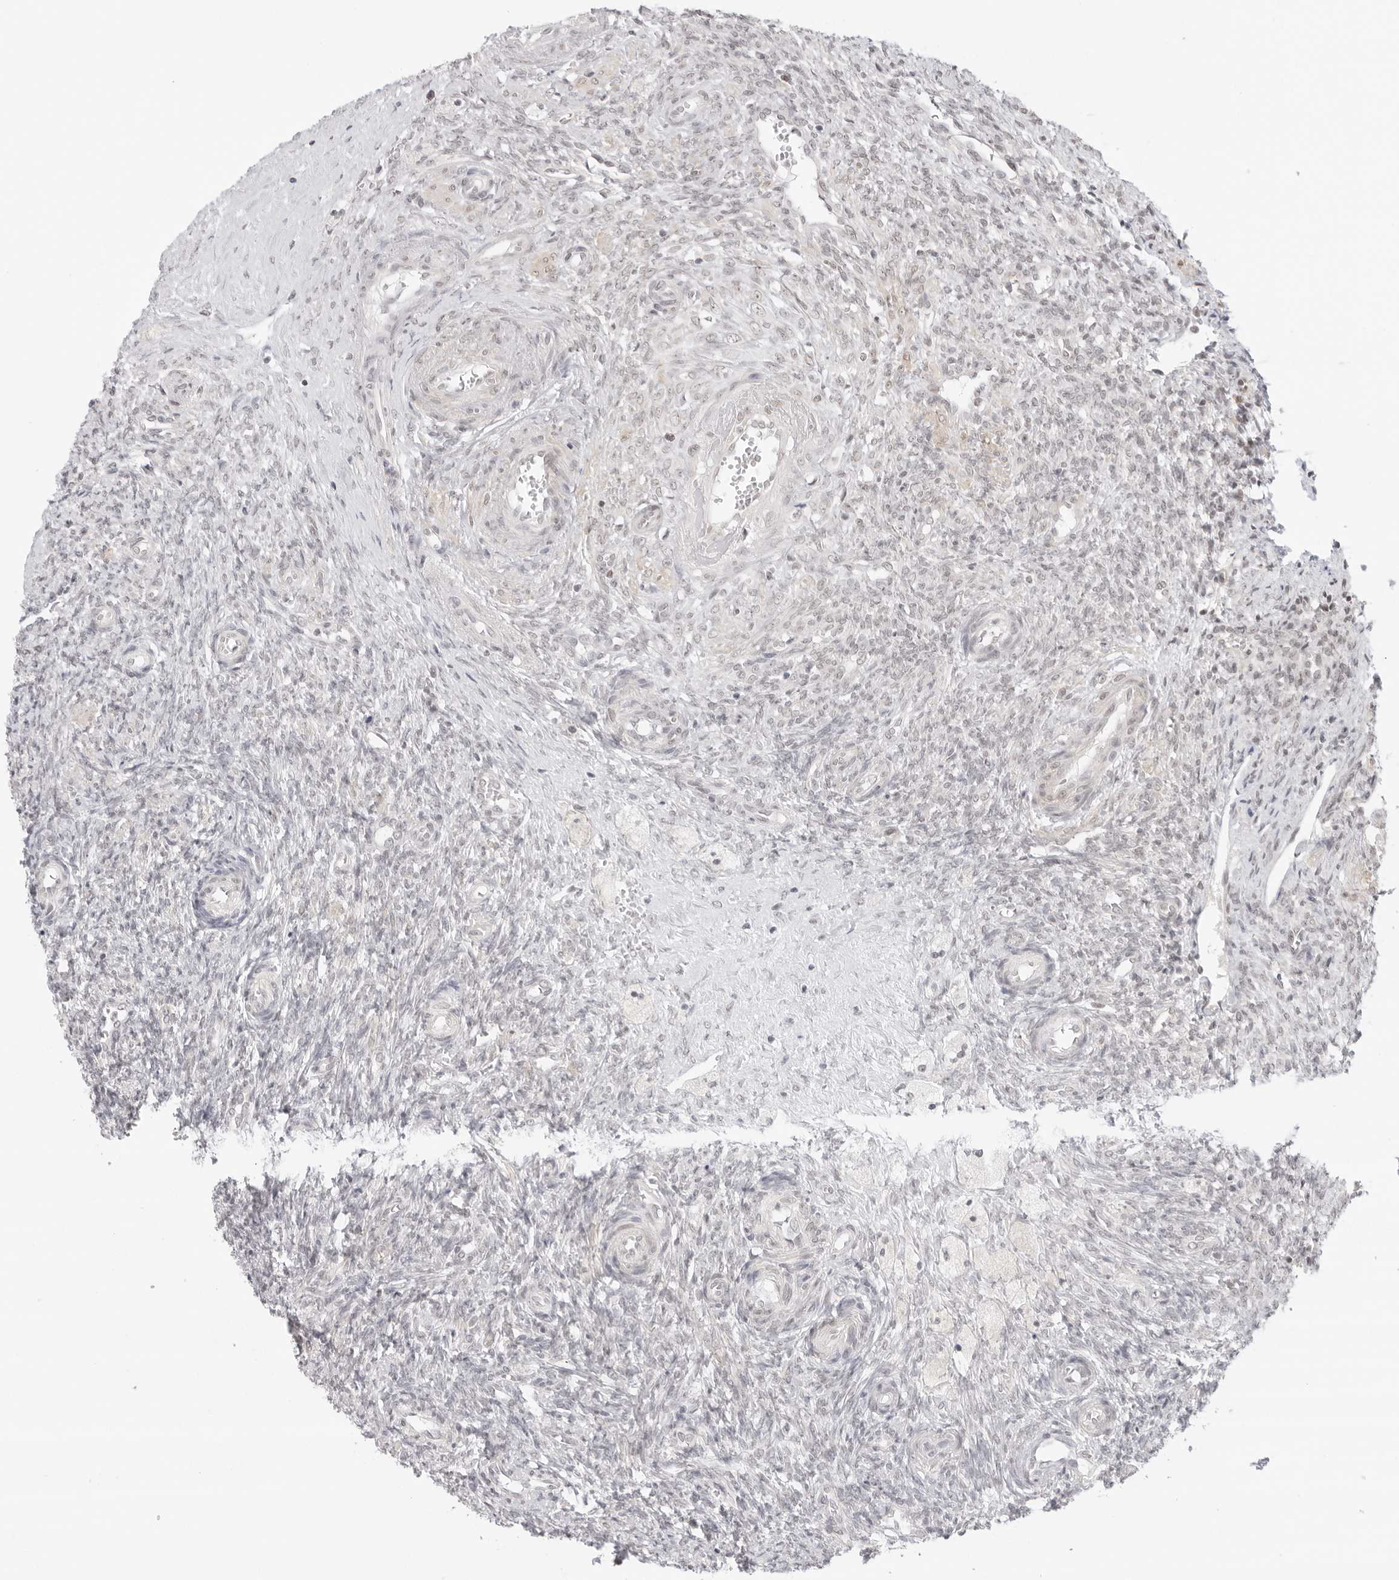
{"staining": {"intensity": "negative", "quantity": "none", "location": "none"}, "tissue": "ovary", "cell_type": "Ovarian stroma cells", "image_type": "normal", "snomed": [{"axis": "morphology", "description": "Normal tissue, NOS"}, {"axis": "topography", "description": "Ovary"}], "caption": "IHC image of unremarkable ovary stained for a protein (brown), which exhibits no staining in ovarian stroma cells.", "gene": "TCIM", "patient": {"sex": "female", "age": 41}}